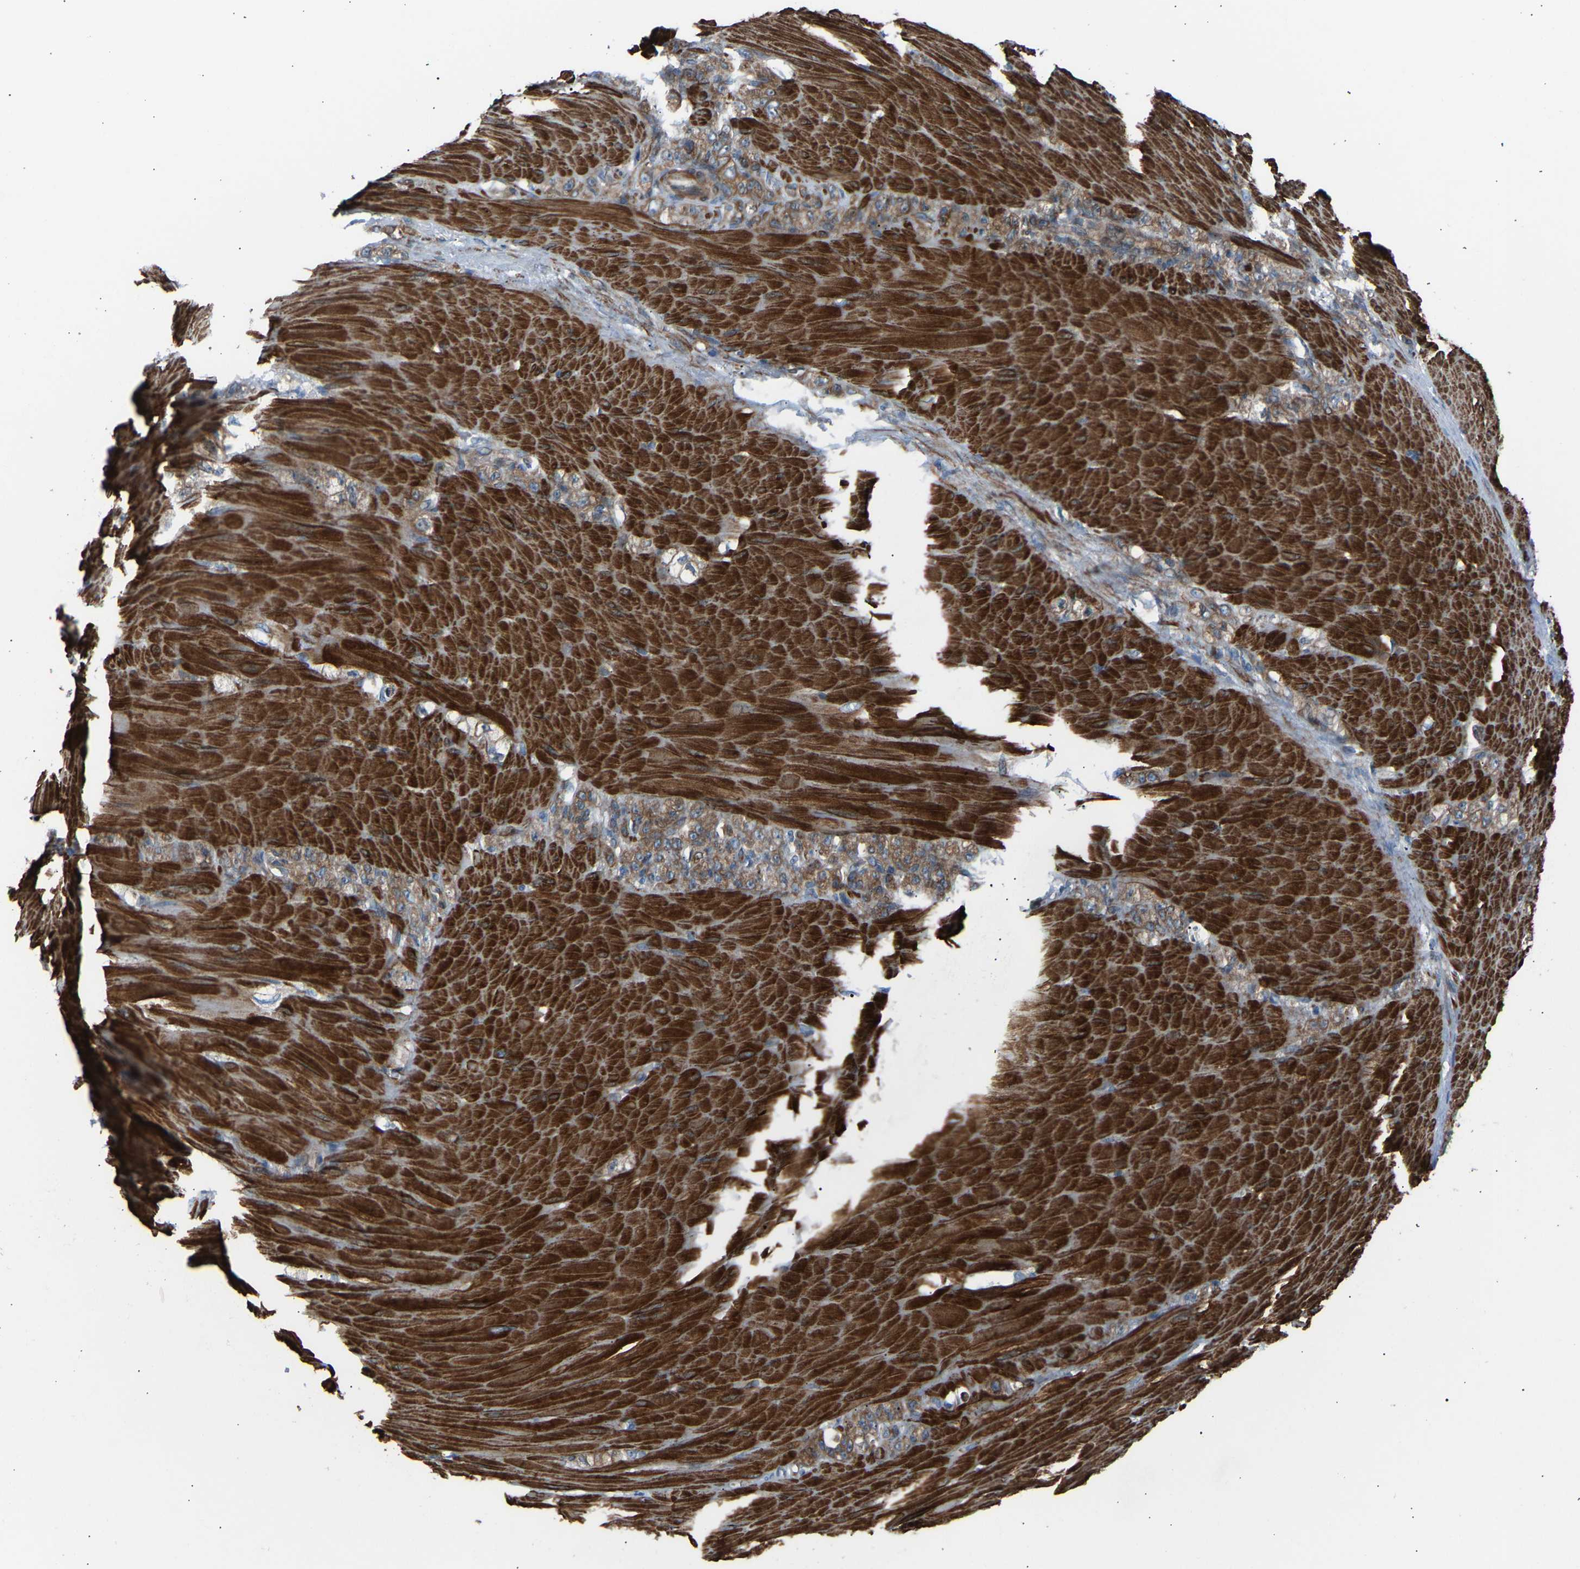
{"staining": {"intensity": "moderate", "quantity": ">75%", "location": "cytoplasmic/membranous"}, "tissue": "stomach cancer", "cell_type": "Tumor cells", "image_type": "cancer", "snomed": [{"axis": "morphology", "description": "Normal tissue, NOS"}, {"axis": "morphology", "description": "Adenocarcinoma, NOS"}, {"axis": "topography", "description": "Stomach"}], "caption": "Immunohistochemical staining of stomach cancer (adenocarcinoma) exhibits medium levels of moderate cytoplasmic/membranous protein positivity in approximately >75% of tumor cells.", "gene": "VPS41", "patient": {"sex": "male", "age": 82}}